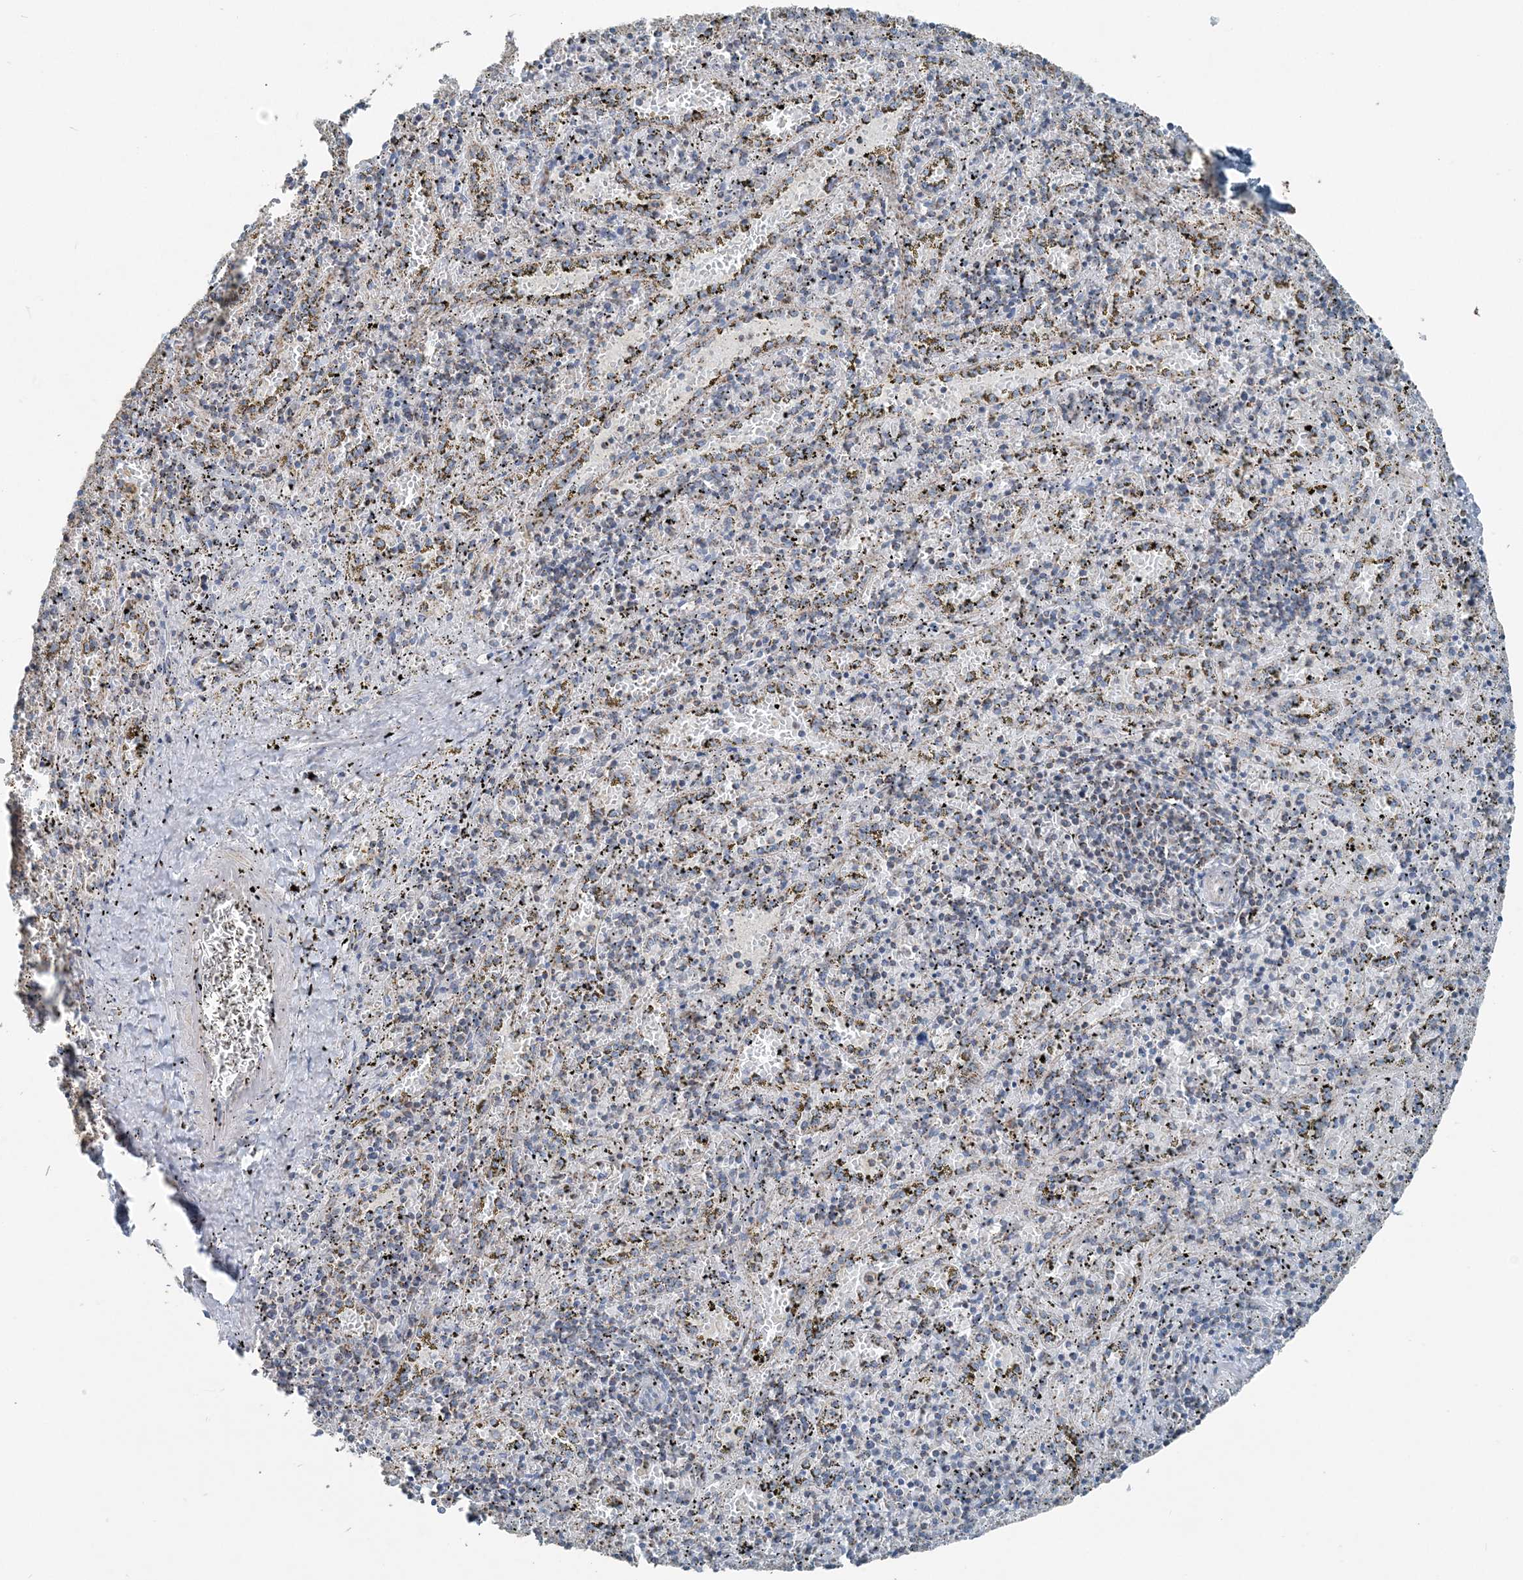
{"staining": {"intensity": "moderate", "quantity": "<25%", "location": "cytoplasmic/membranous"}, "tissue": "spleen", "cell_type": "Cells in red pulp", "image_type": "normal", "snomed": [{"axis": "morphology", "description": "Normal tissue, NOS"}, {"axis": "topography", "description": "Spleen"}], "caption": "Immunohistochemistry (IHC) (DAB (3,3'-diaminobenzidine)) staining of unremarkable human spleen exhibits moderate cytoplasmic/membranous protein staining in about <25% of cells in red pulp.", "gene": "SUCLG1", "patient": {"sex": "male", "age": 11}}